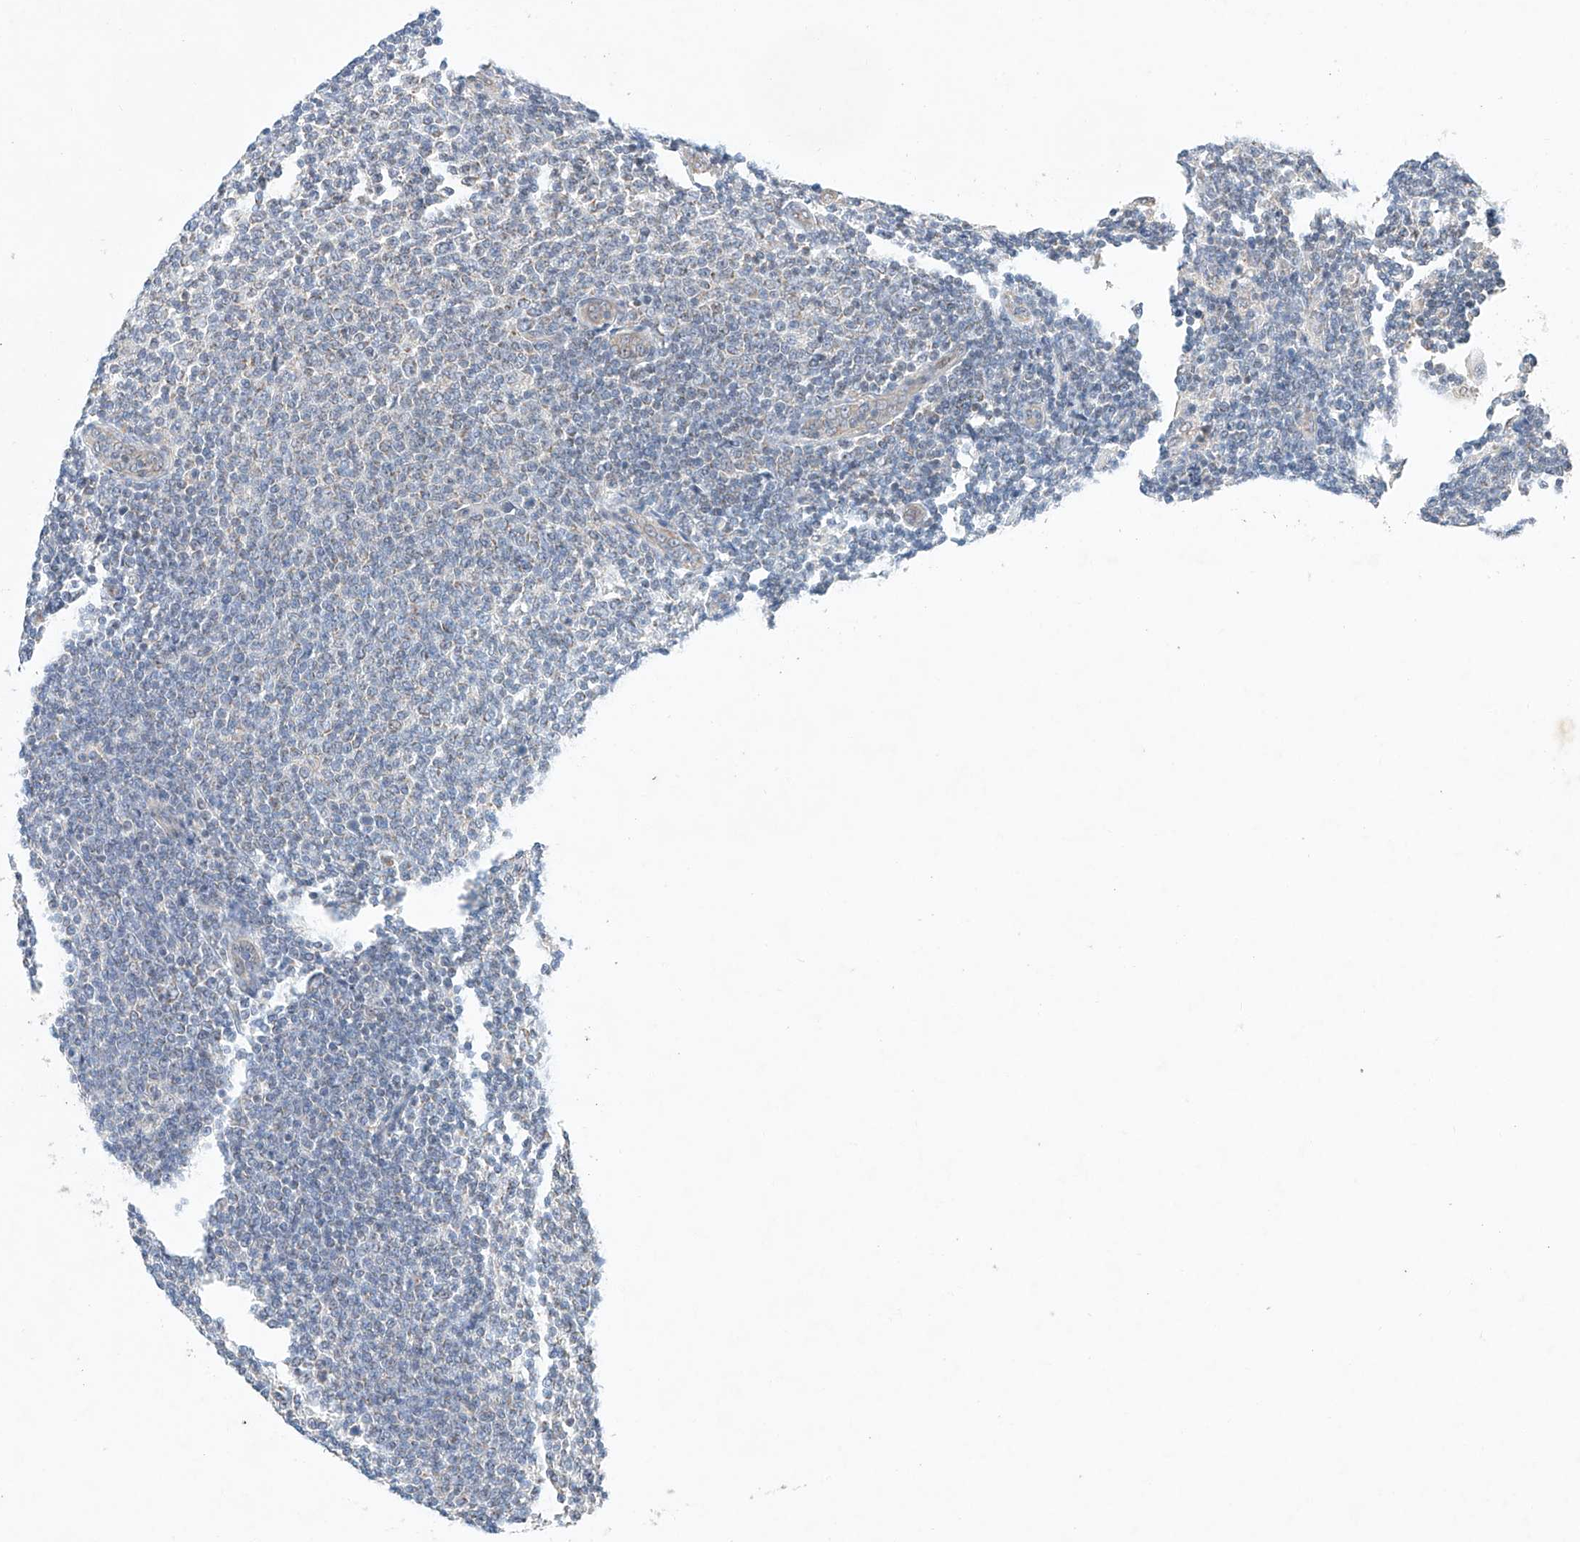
{"staining": {"intensity": "negative", "quantity": "none", "location": "none"}, "tissue": "lymphoma", "cell_type": "Tumor cells", "image_type": "cancer", "snomed": [{"axis": "morphology", "description": "Malignant lymphoma, non-Hodgkin's type, Low grade"}, {"axis": "topography", "description": "Lymph node"}], "caption": "High power microscopy photomicrograph of an immunohistochemistry (IHC) image of low-grade malignant lymphoma, non-Hodgkin's type, revealing no significant expression in tumor cells.", "gene": "FASTK", "patient": {"sex": "male", "age": 66}}